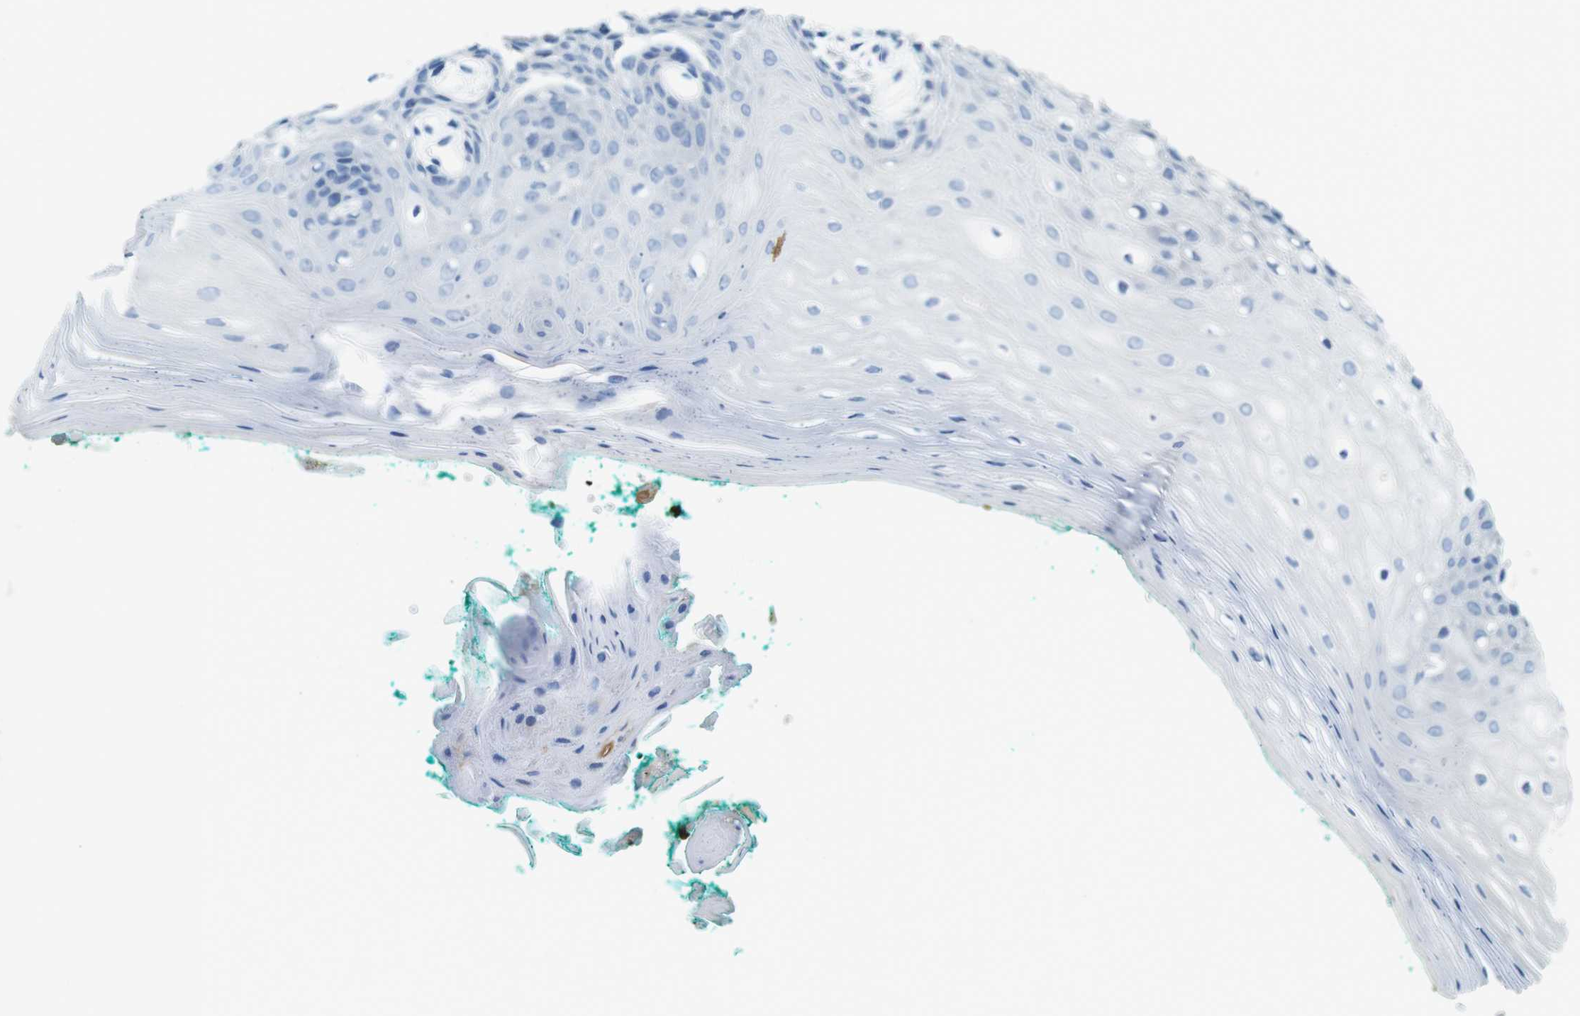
{"staining": {"intensity": "negative", "quantity": "none", "location": "none"}, "tissue": "oral mucosa", "cell_type": "Squamous epithelial cells", "image_type": "normal", "snomed": [{"axis": "morphology", "description": "Normal tissue, NOS"}, {"axis": "topography", "description": "Skeletal muscle"}, {"axis": "topography", "description": "Oral tissue"}, {"axis": "topography", "description": "Peripheral nerve tissue"}], "caption": "Immunohistochemistry micrograph of unremarkable oral mucosa stained for a protein (brown), which exhibits no positivity in squamous epithelial cells.", "gene": "MCEMP1", "patient": {"sex": "female", "age": 84}}